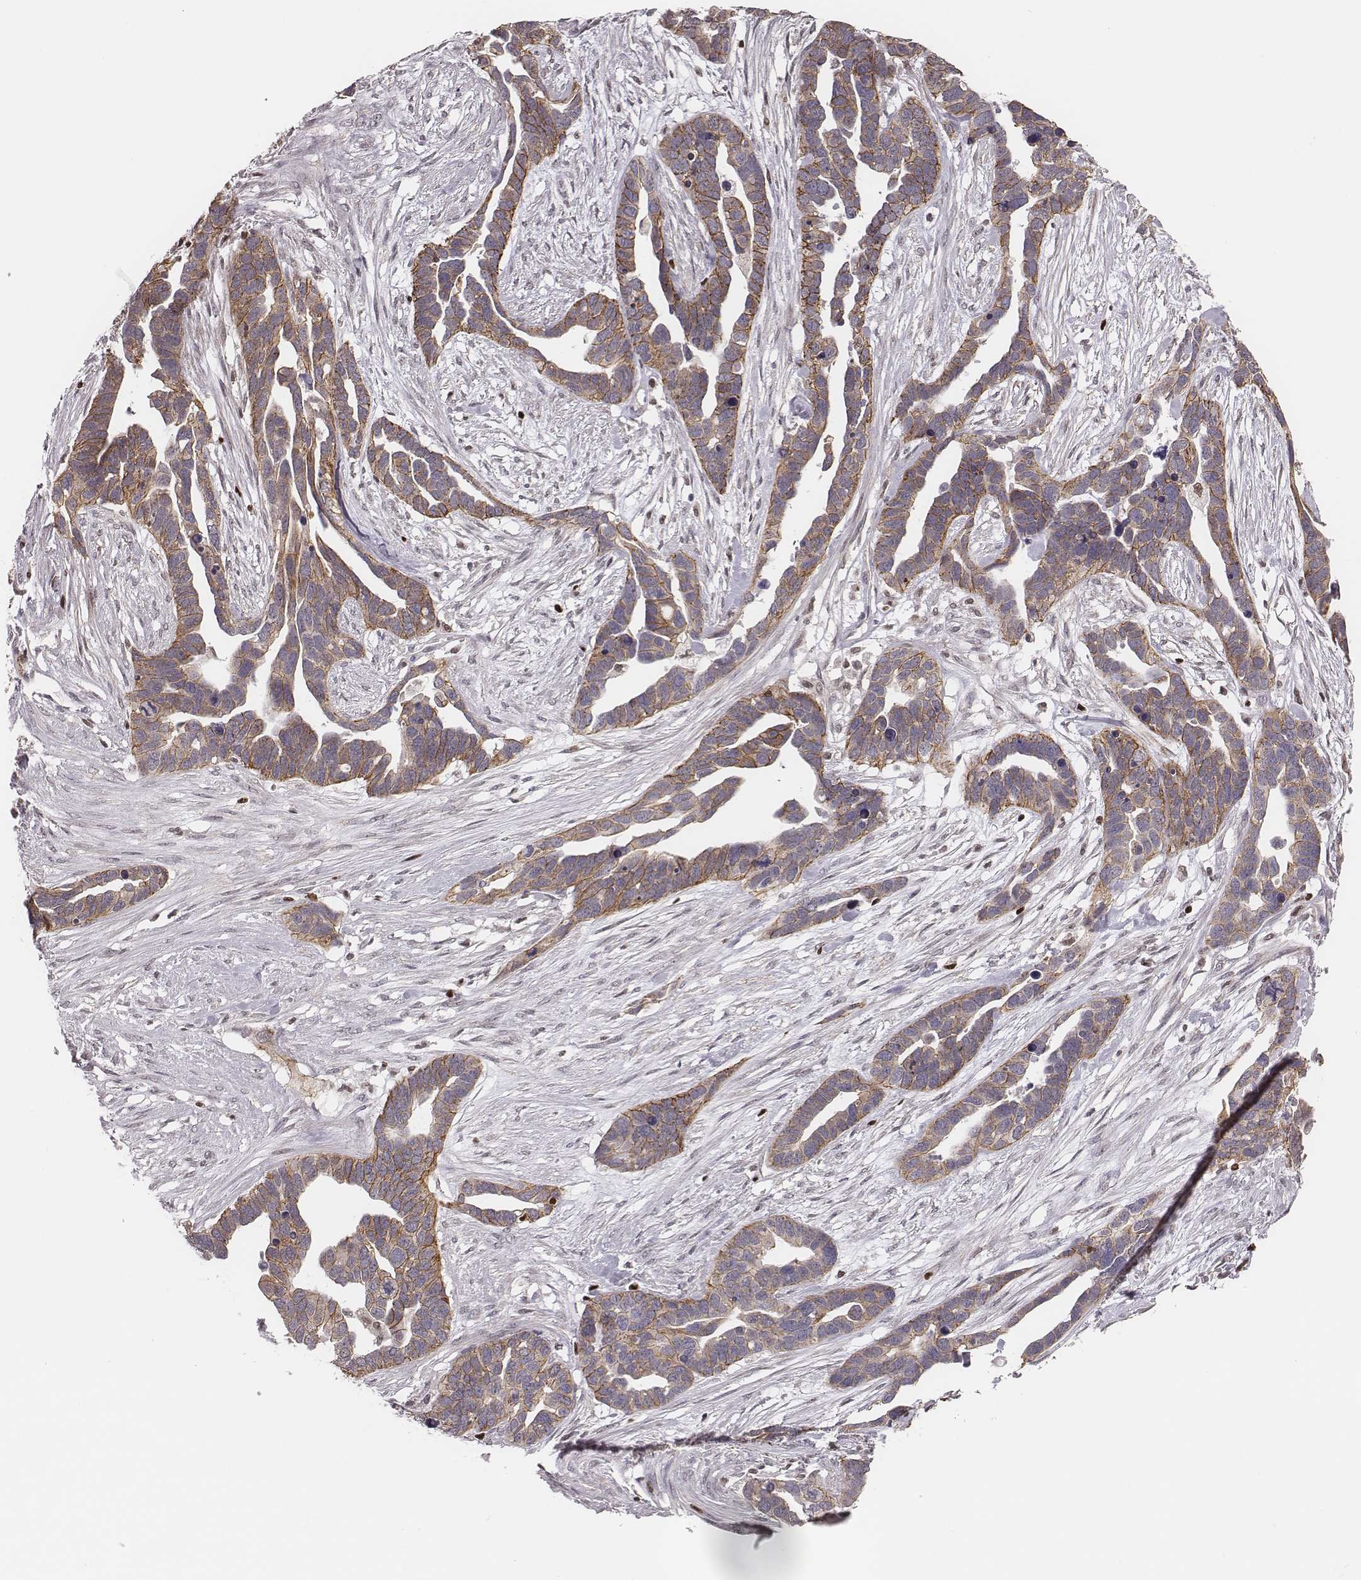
{"staining": {"intensity": "moderate", "quantity": ">75%", "location": "cytoplasmic/membranous"}, "tissue": "ovarian cancer", "cell_type": "Tumor cells", "image_type": "cancer", "snomed": [{"axis": "morphology", "description": "Cystadenocarcinoma, serous, NOS"}, {"axis": "topography", "description": "Ovary"}], "caption": "Immunohistochemistry (DAB) staining of ovarian serous cystadenocarcinoma displays moderate cytoplasmic/membranous protein positivity in approximately >75% of tumor cells. (Brightfield microscopy of DAB IHC at high magnification).", "gene": "WDR59", "patient": {"sex": "female", "age": 54}}